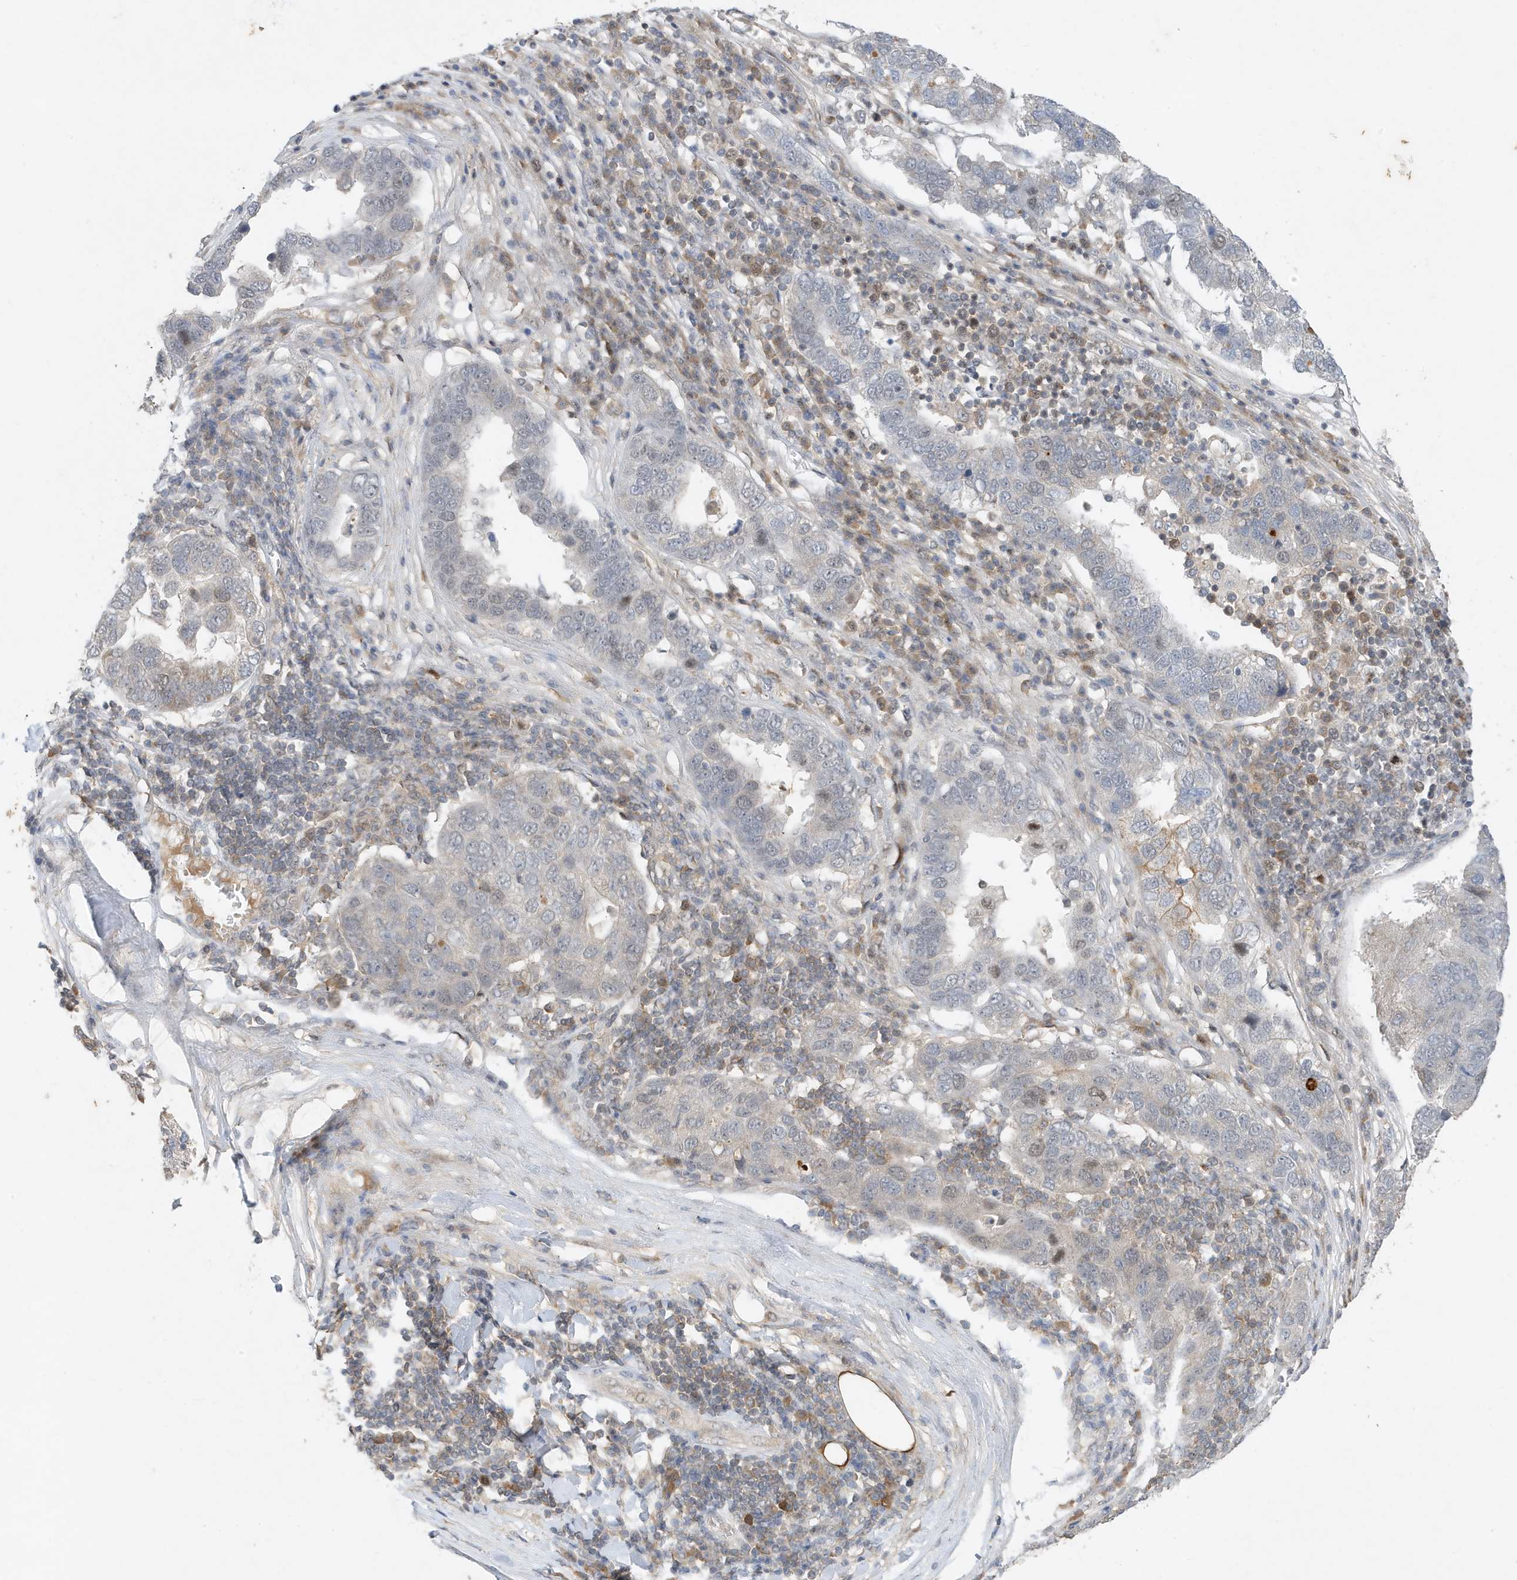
{"staining": {"intensity": "negative", "quantity": "none", "location": "none"}, "tissue": "pancreatic cancer", "cell_type": "Tumor cells", "image_type": "cancer", "snomed": [{"axis": "morphology", "description": "Adenocarcinoma, NOS"}, {"axis": "topography", "description": "Pancreas"}], "caption": "Tumor cells are negative for protein expression in human pancreatic cancer. Brightfield microscopy of immunohistochemistry (IHC) stained with DAB (3,3'-diaminobenzidine) (brown) and hematoxylin (blue), captured at high magnification.", "gene": "MAST3", "patient": {"sex": "female", "age": 61}}